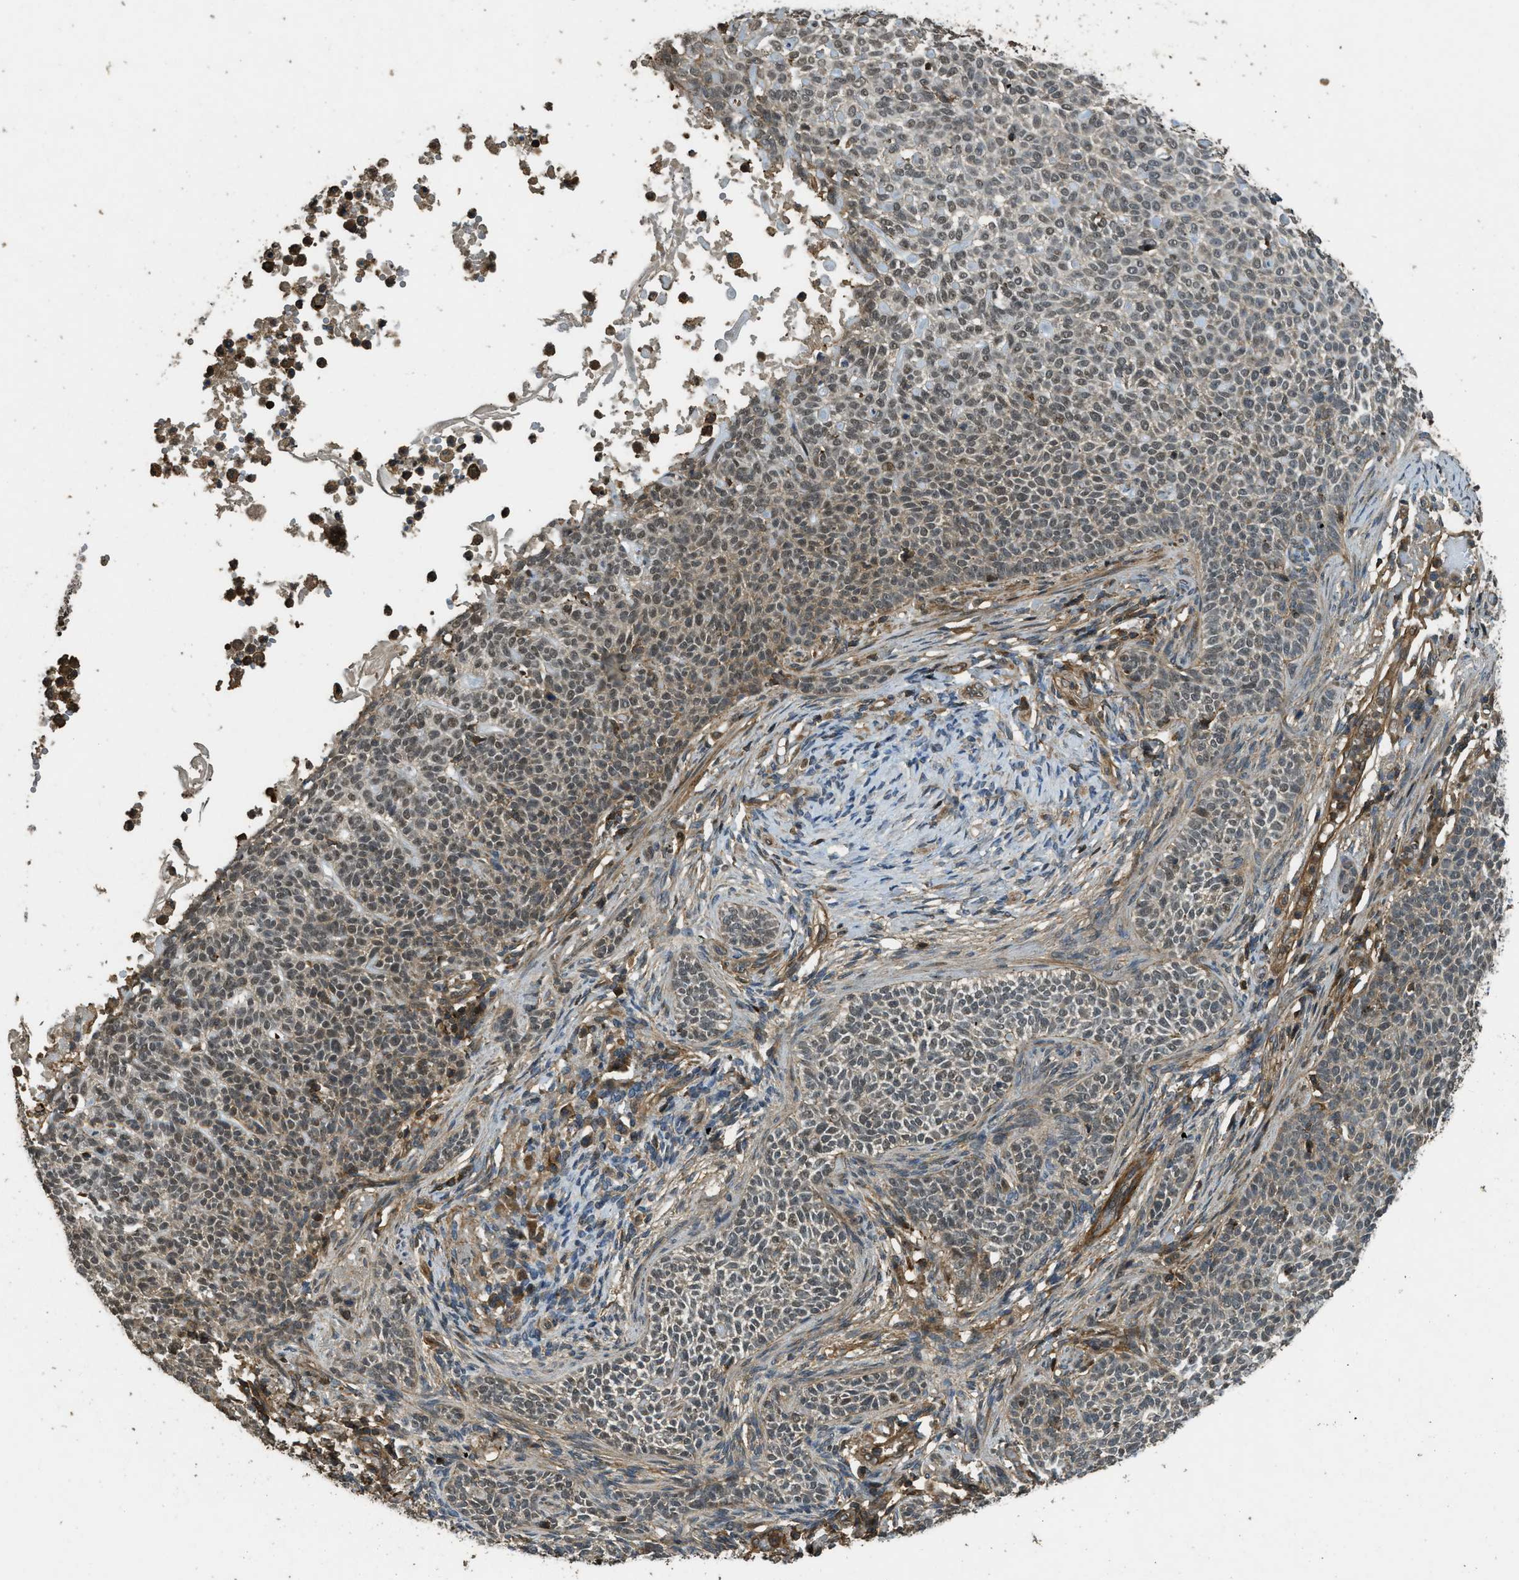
{"staining": {"intensity": "moderate", "quantity": "25%-75%", "location": "cytoplasmic/membranous,nuclear"}, "tissue": "skin cancer", "cell_type": "Tumor cells", "image_type": "cancer", "snomed": [{"axis": "morphology", "description": "Normal tissue, NOS"}, {"axis": "morphology", "description": "Basal cell carcinoma"}, {"axis": "topography", "description": "Skin"}], "caption": "This is a micrograph of IHC staining of basal cell carcinoma (skin), which shows moderate positivity in the cytoplasmic/membranous and nuclear of tumor cells.", "gene": "PPP6R3", "patient": {"sex": "male", "age": 87}}